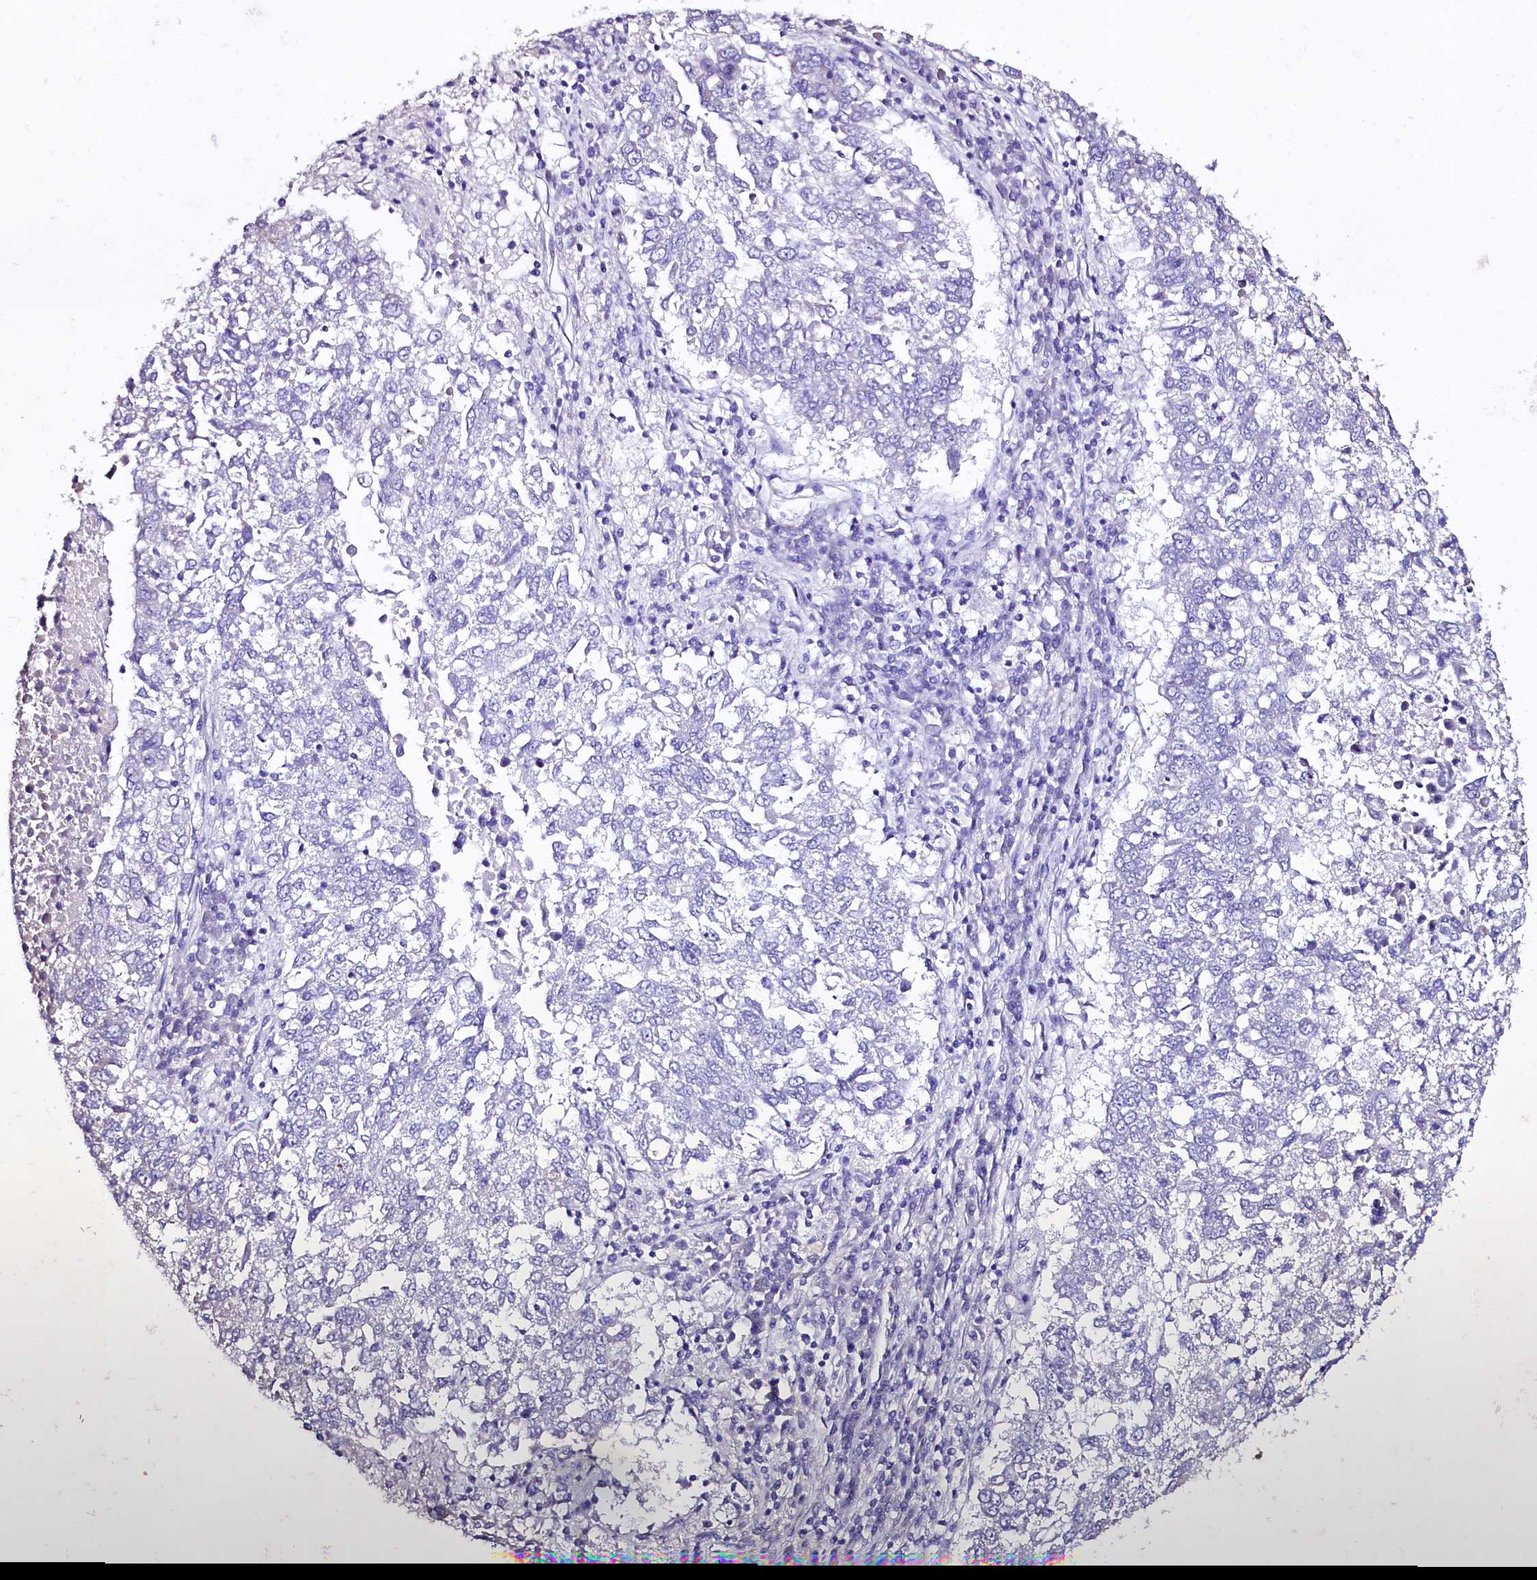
{"staining": {"intensity": "negative", "quantity": "none", "location": "none"}, "tissue": "lung cancer", "cell_type": "Tumor cells", "image_type": "cancer", "snomed": [{"axis": "morphology", "description": "Squamous cell carcinoma, NOS"}, {"axis": "topography", "description": "Lung"}], "caption": "This is an IHC histopathology image of human lung cancer. There is no expression in tumor cells.", "gene": "STARD5", "patient": {"sex": "male", "age": 73}}